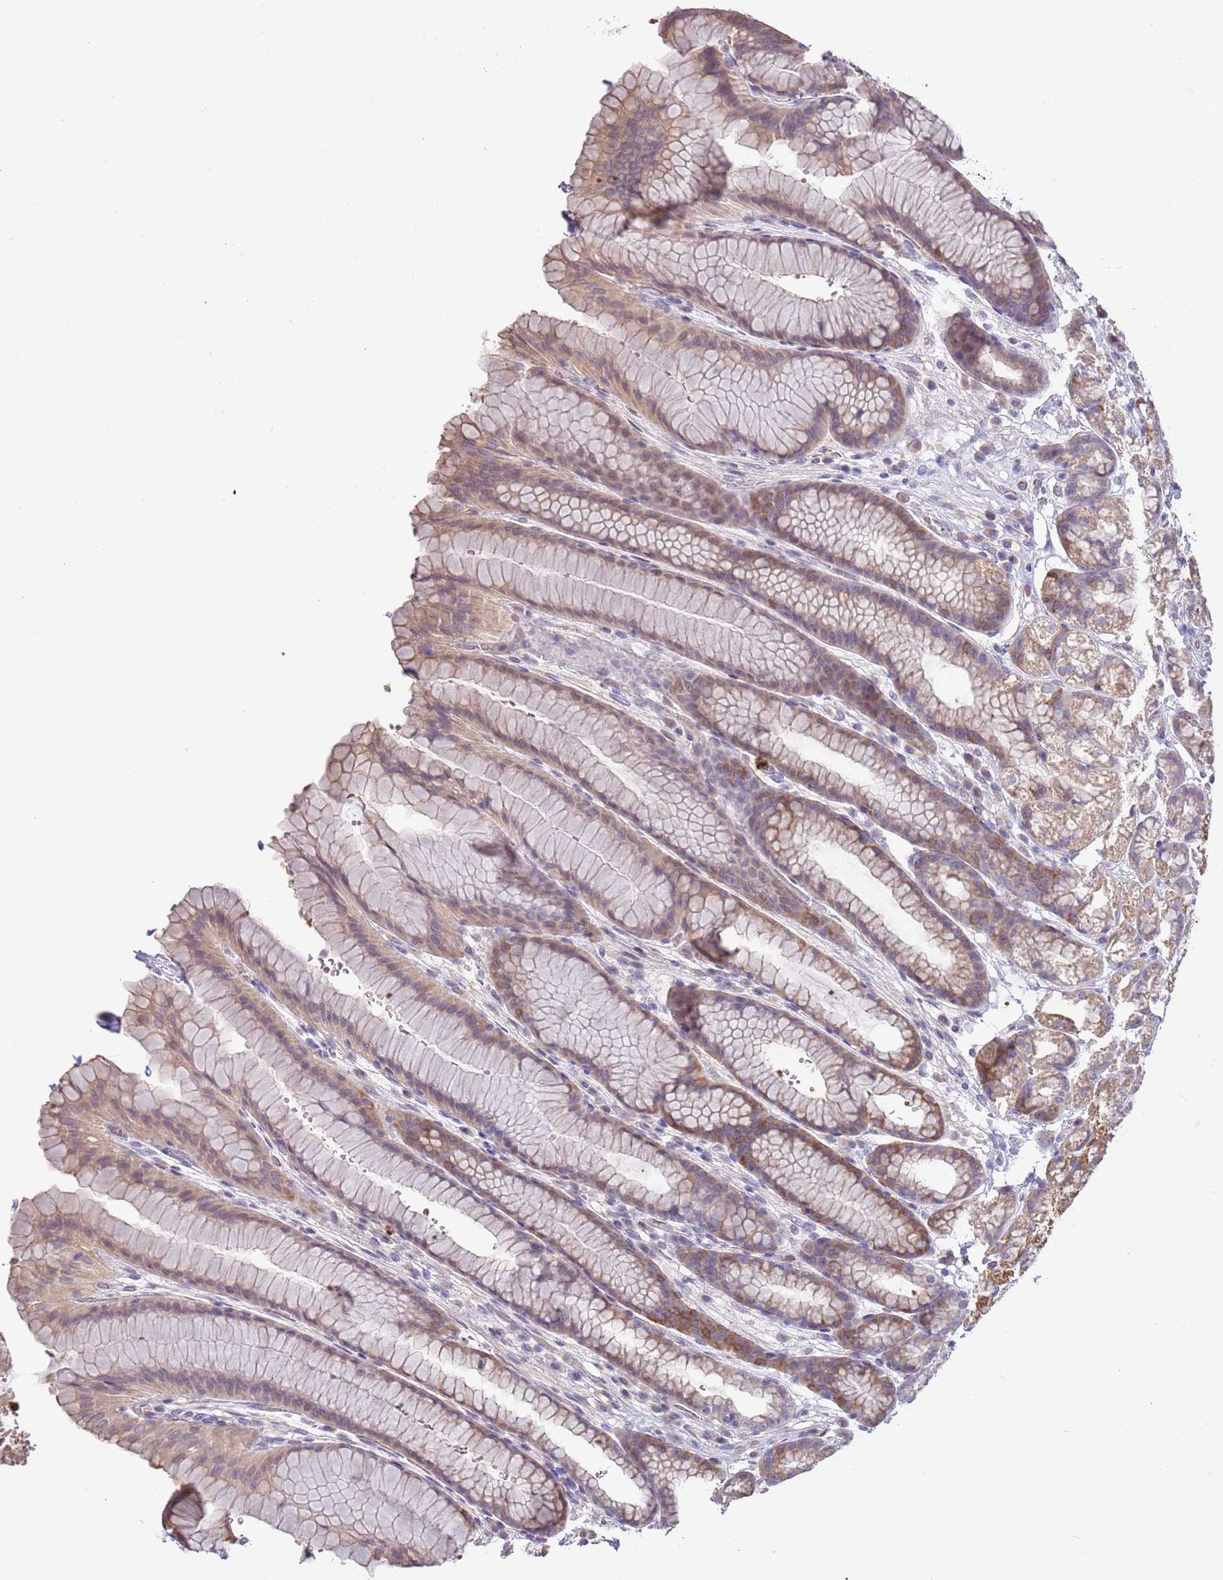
{"staining": {"intensity": "strong", "quantity": "25%-75%", "location": "cytoplasmic/membranous"}, "tissue": "stomach", "cell_type": "Glandular cells", "image_type": "normal", "snomed": [{"axis": "morphology", "description": "Normal tissue, NOS"}, {"axis": "morphology", "description": "Adenocarcinoma, NOS"}, {"axis": "topography", "description": "Stomach"}], "caption": "A high-resolution image shows IHC staining of normal stomach, which shows strong cytoplasmic/membranous staining in about 25%-75% of glandular cells. (DAB (3,3'-diaminobenzidine) = brown stain, brightfield microscopy at high magnification).", "gene": "P2RY13", "patient": {"sex": "male", "age": 57}}